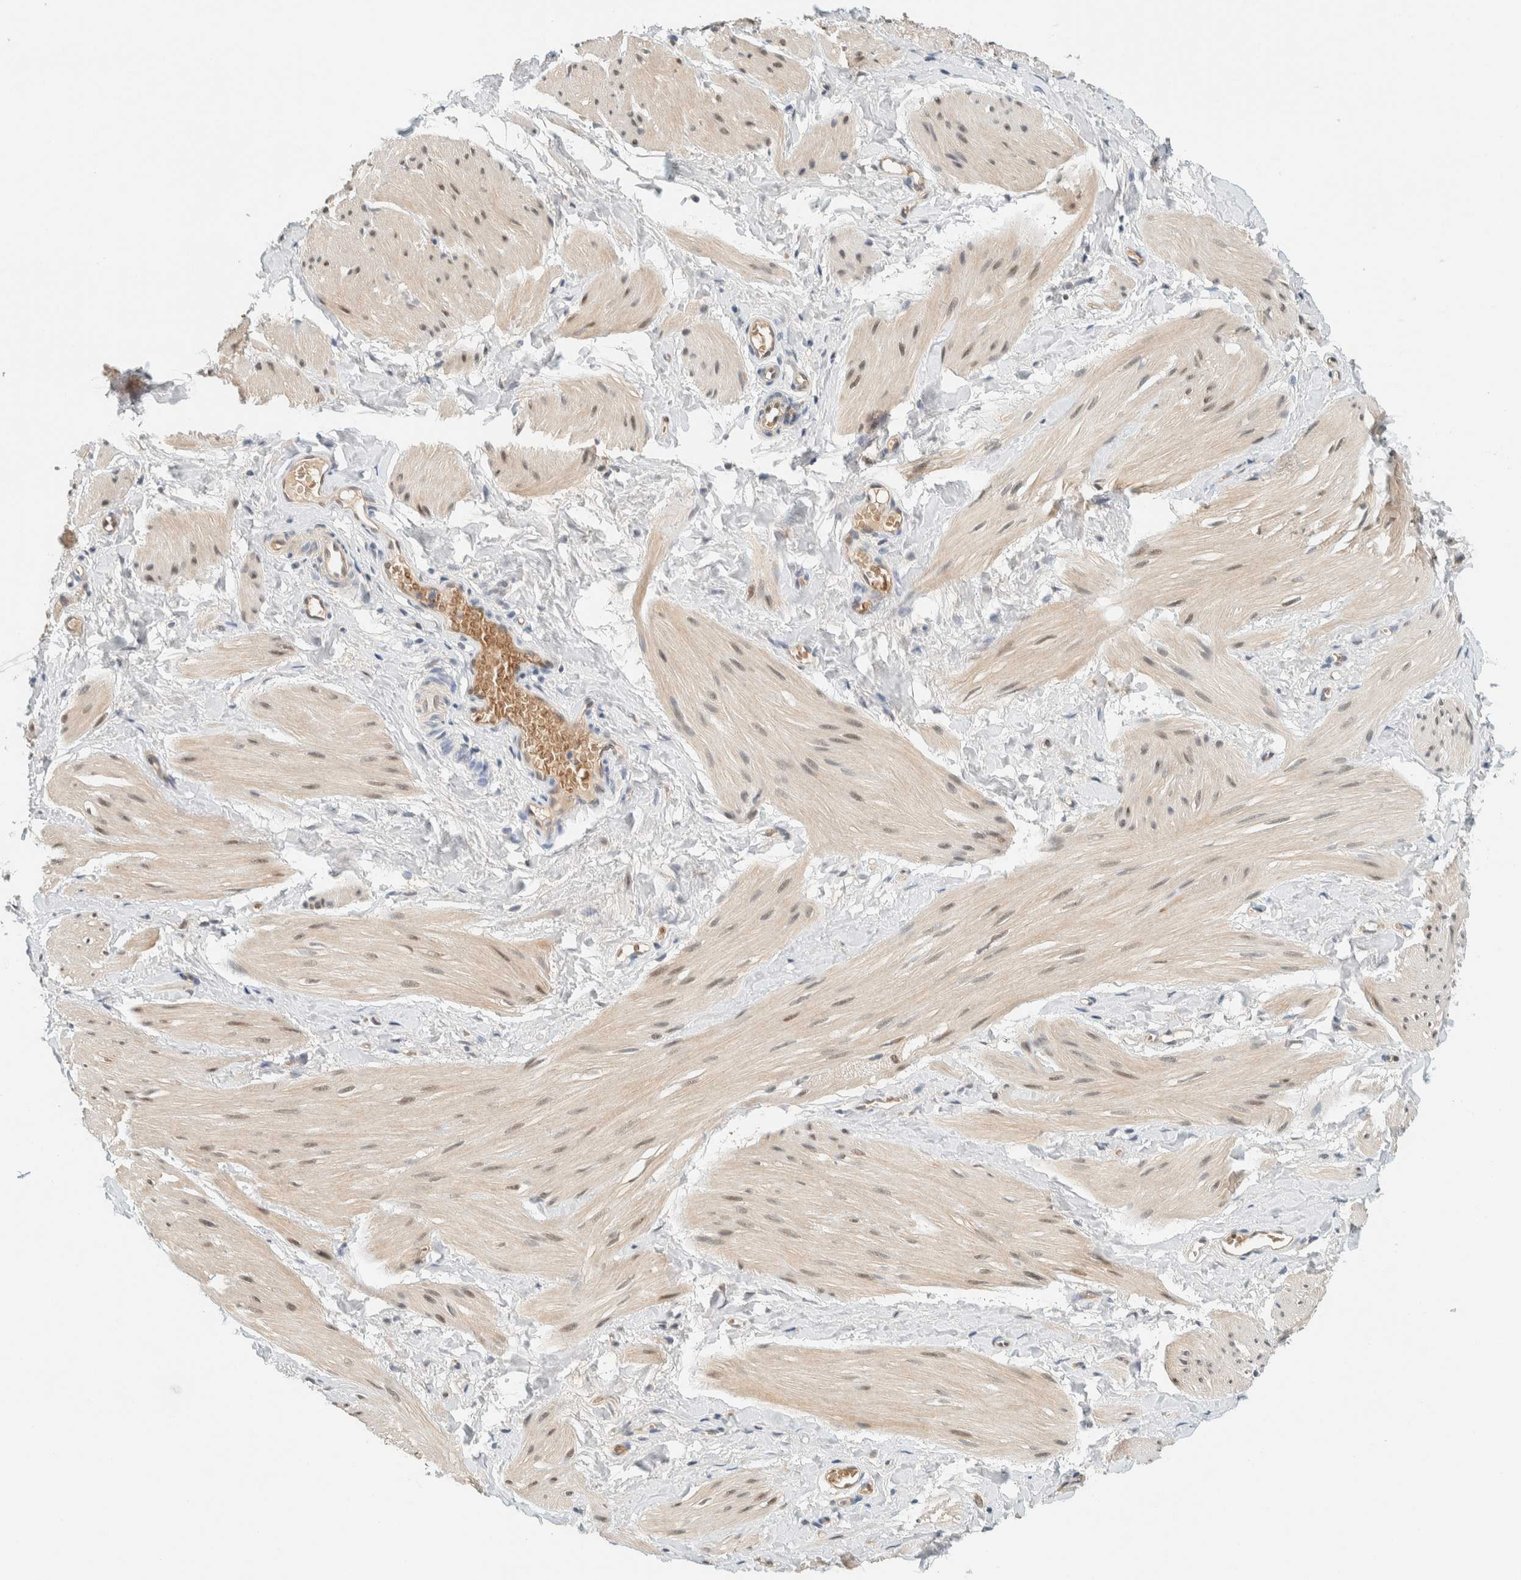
{"staining": {"intensity": "weak", "quantity": "25%-75%", "location": "cytoplasmic/membranous,nuclear"}, "tissue": "smooth muscle", "cell_type": "Smooth muscle cells", "image_type": "normal", "snomed": [{"axis": "morphology", "description": "Normal tissue, NOS"}, {"axis": "topography", "description": "Smooth muscle"}], "caption": "This photomicrograph exhibits IHC staining of unremarkable human smooth muscle, with low weak cytoplasmic/membranous,nuclear staining in about 25%-75% of smooth muscle cells.", "gene": "TSTD2", "patient": {"sex": "male", "age": 16}}